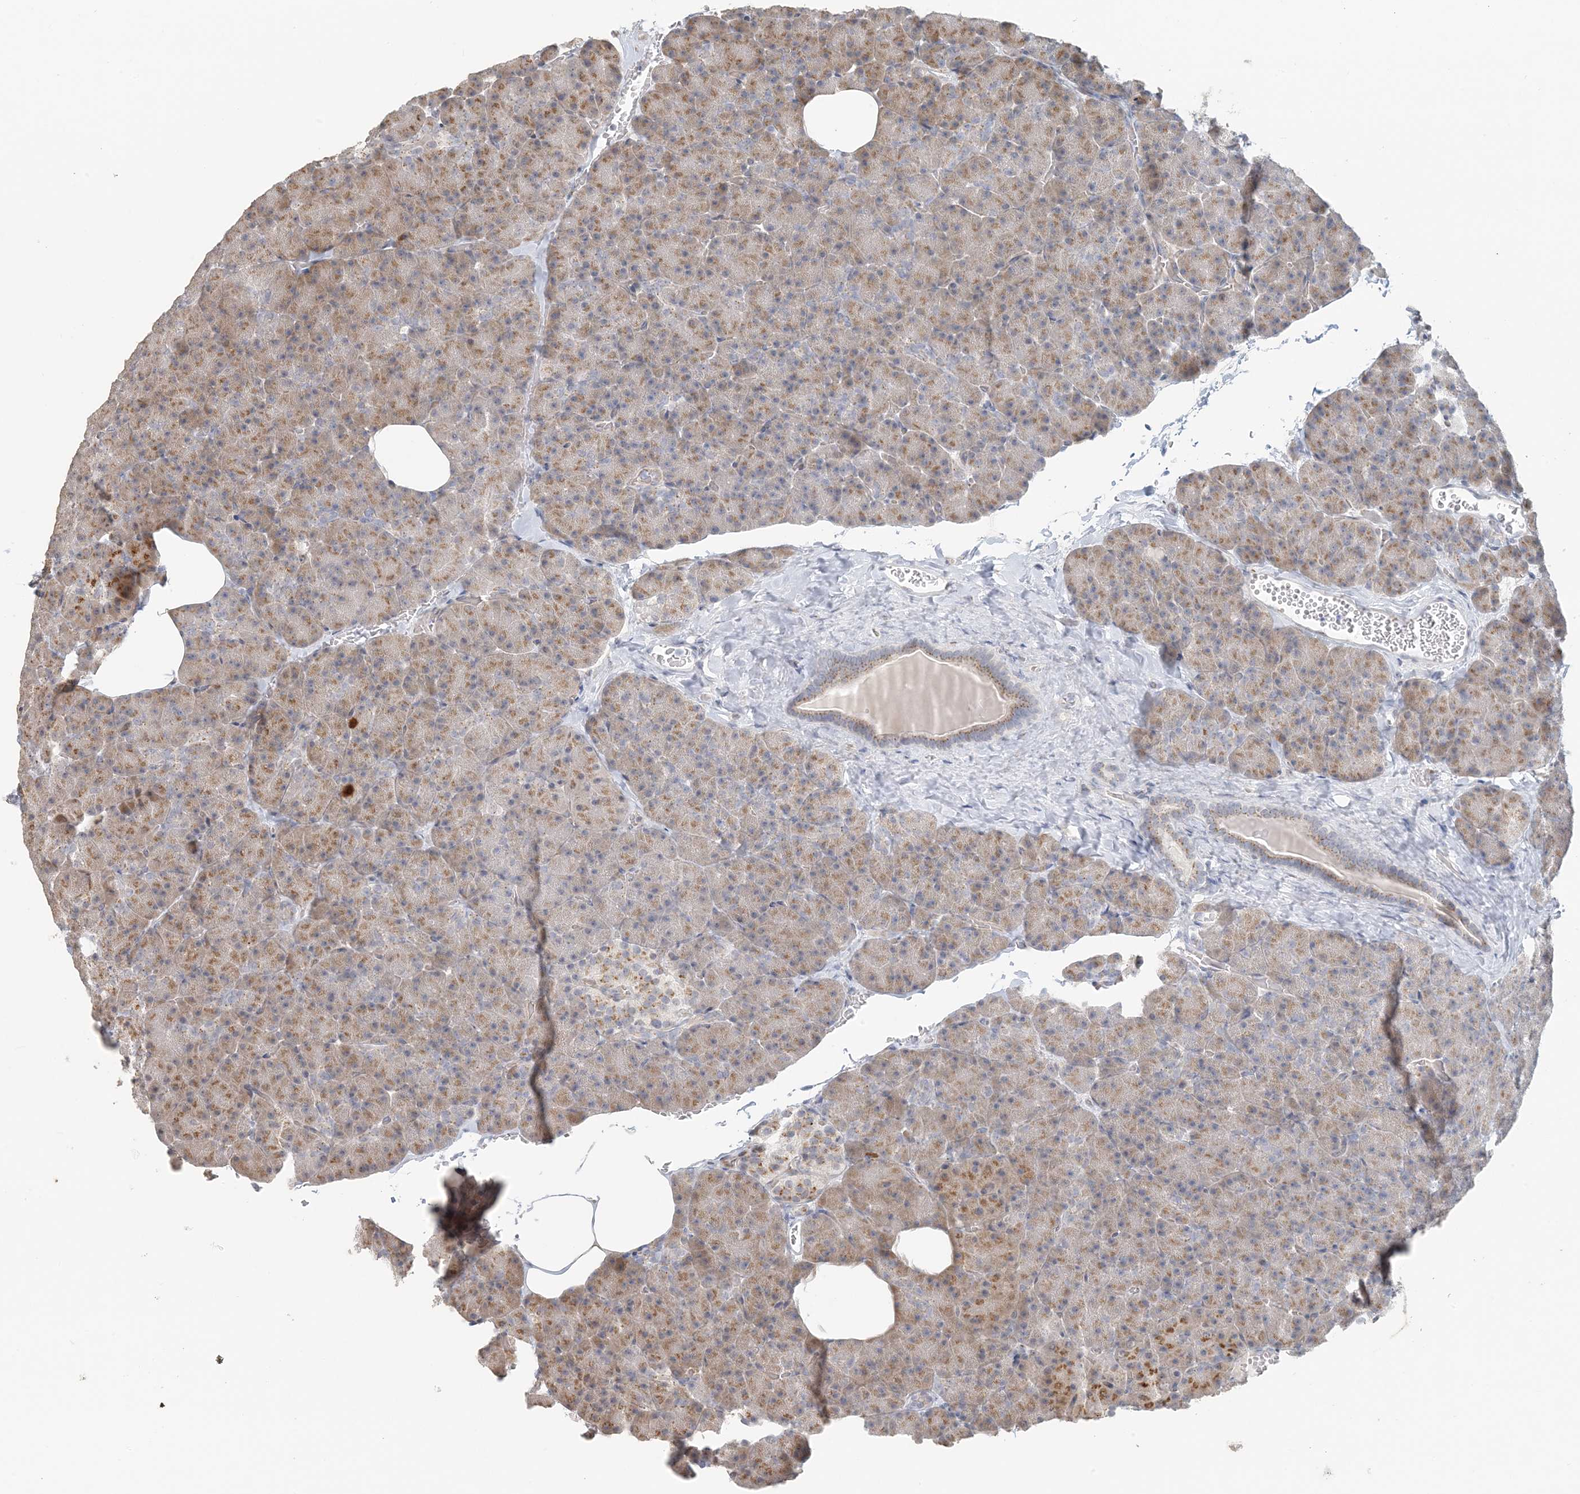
{"staining": {"intensity": "moderate", "quantity": ">75%", "location": "cytoplasmic/membranous"}, "tissue": "pancreas", "cell_type": "Exocrine glandular cells", "image_type": "normal", "snomed": [{"axis": "morphology", "description": "Normal tissue, NOS"}, {"axis": "morphology", "description": "Carcinoid, malignant, NOS"}, {"axis": "topography", "description": "Pancreas"}], "caption": "Human pancreas stained with a protein marker shows moderate staining in exocrine glandular cells.", "gene": "ZCCHC4", "patient": {"sex": "female", "age": 35}}